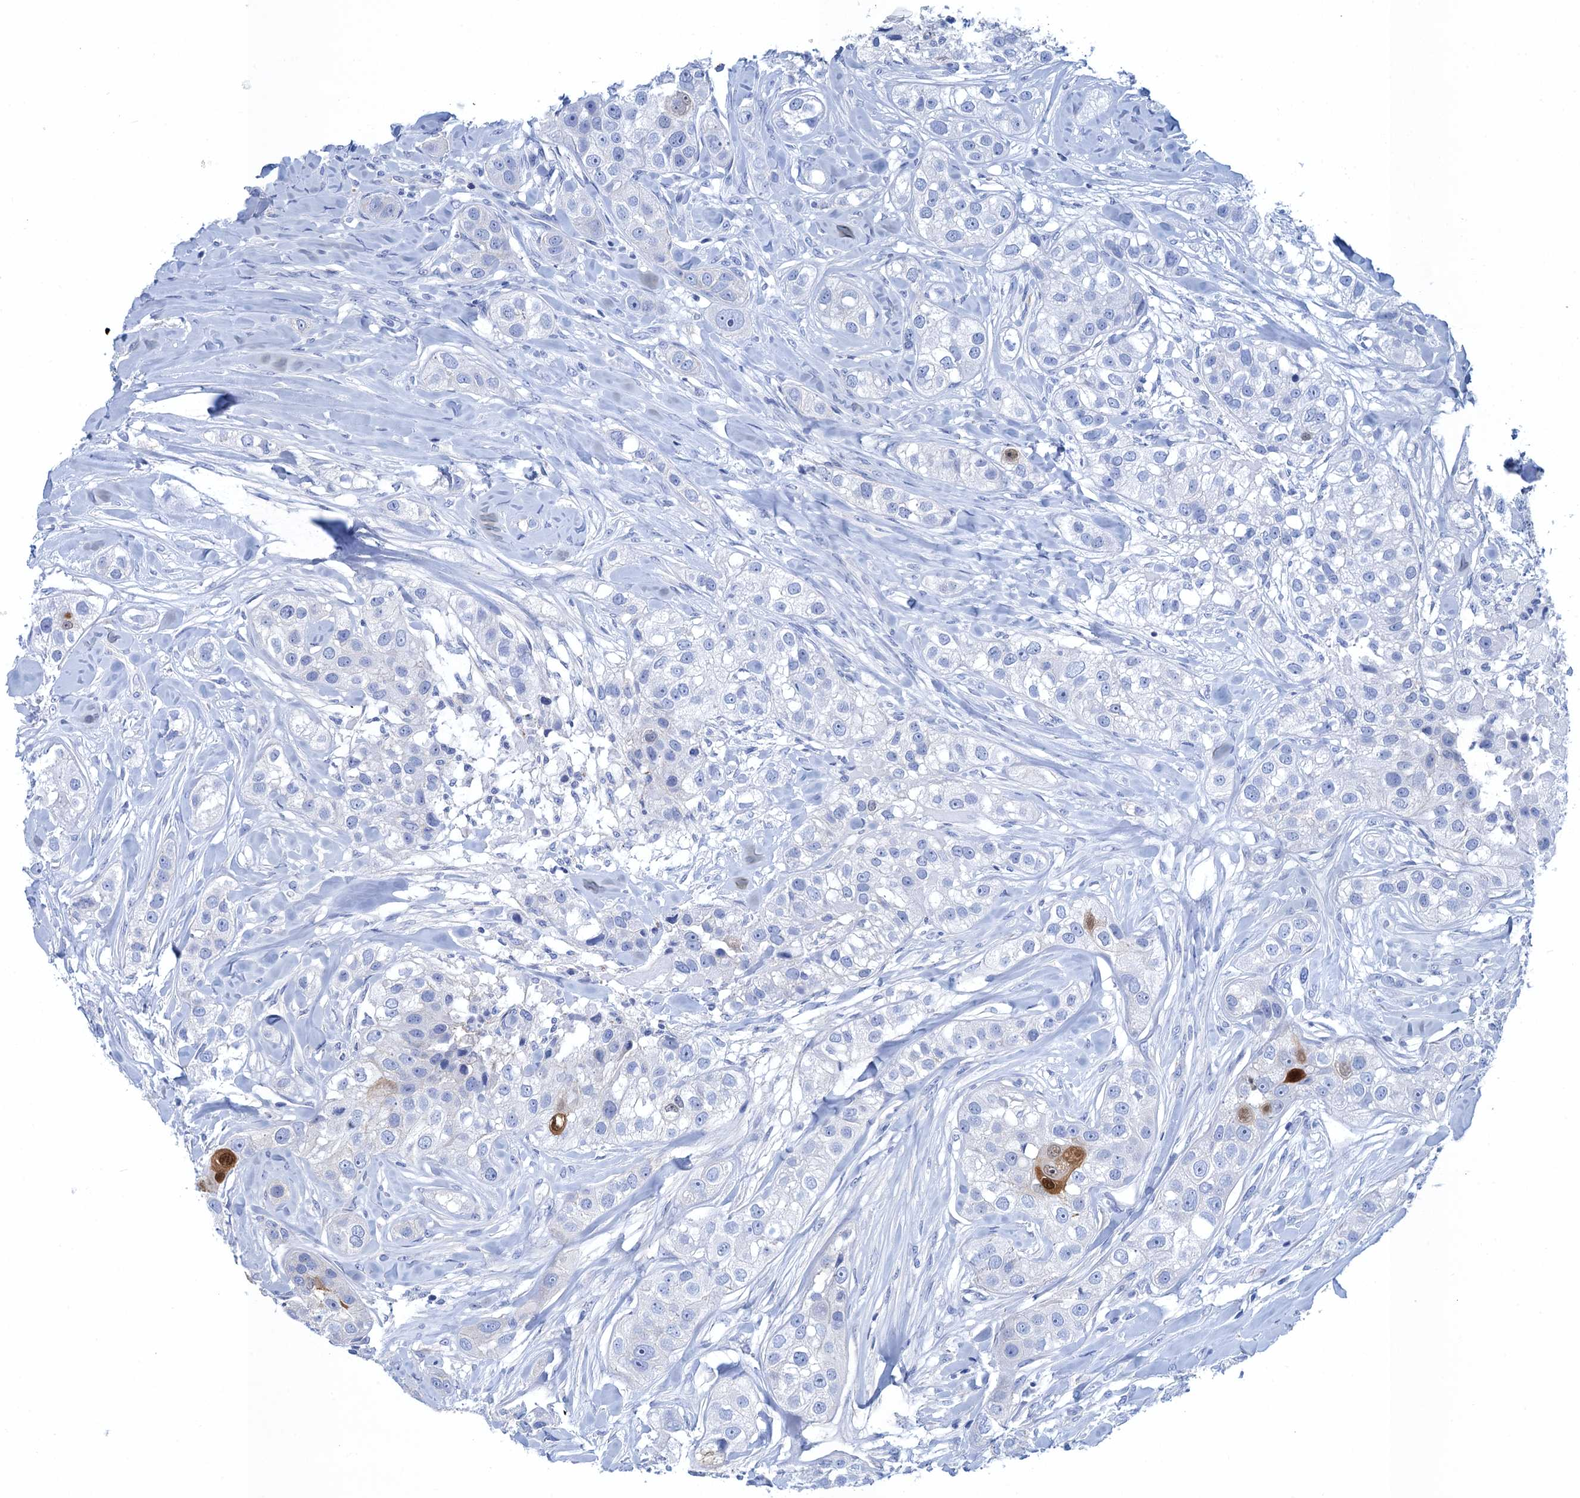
{"staining": {"intensity": "negative", "quantity": "none", "location": "none"}, "tissue": "head and neck cancer", "cell_type": "Tumor cells", "image_type": "cancer", "snomed": [{"axis": "morphology", "description": "Normal tissue, NOS"}, {"axis": "morphology", "description": "Squamous cell carcinoma, NOS"}, {"axis": "topography", "description": "Skeletal muscle"}, {"axis": "topography", "description": "Head-Neck"}], "caption": "Tumor cells show no significant staining in head and neck cancer (squamous cell carcinoma).", "gene": "CALML5", "patient": {"sex": "male", "age": 51}}